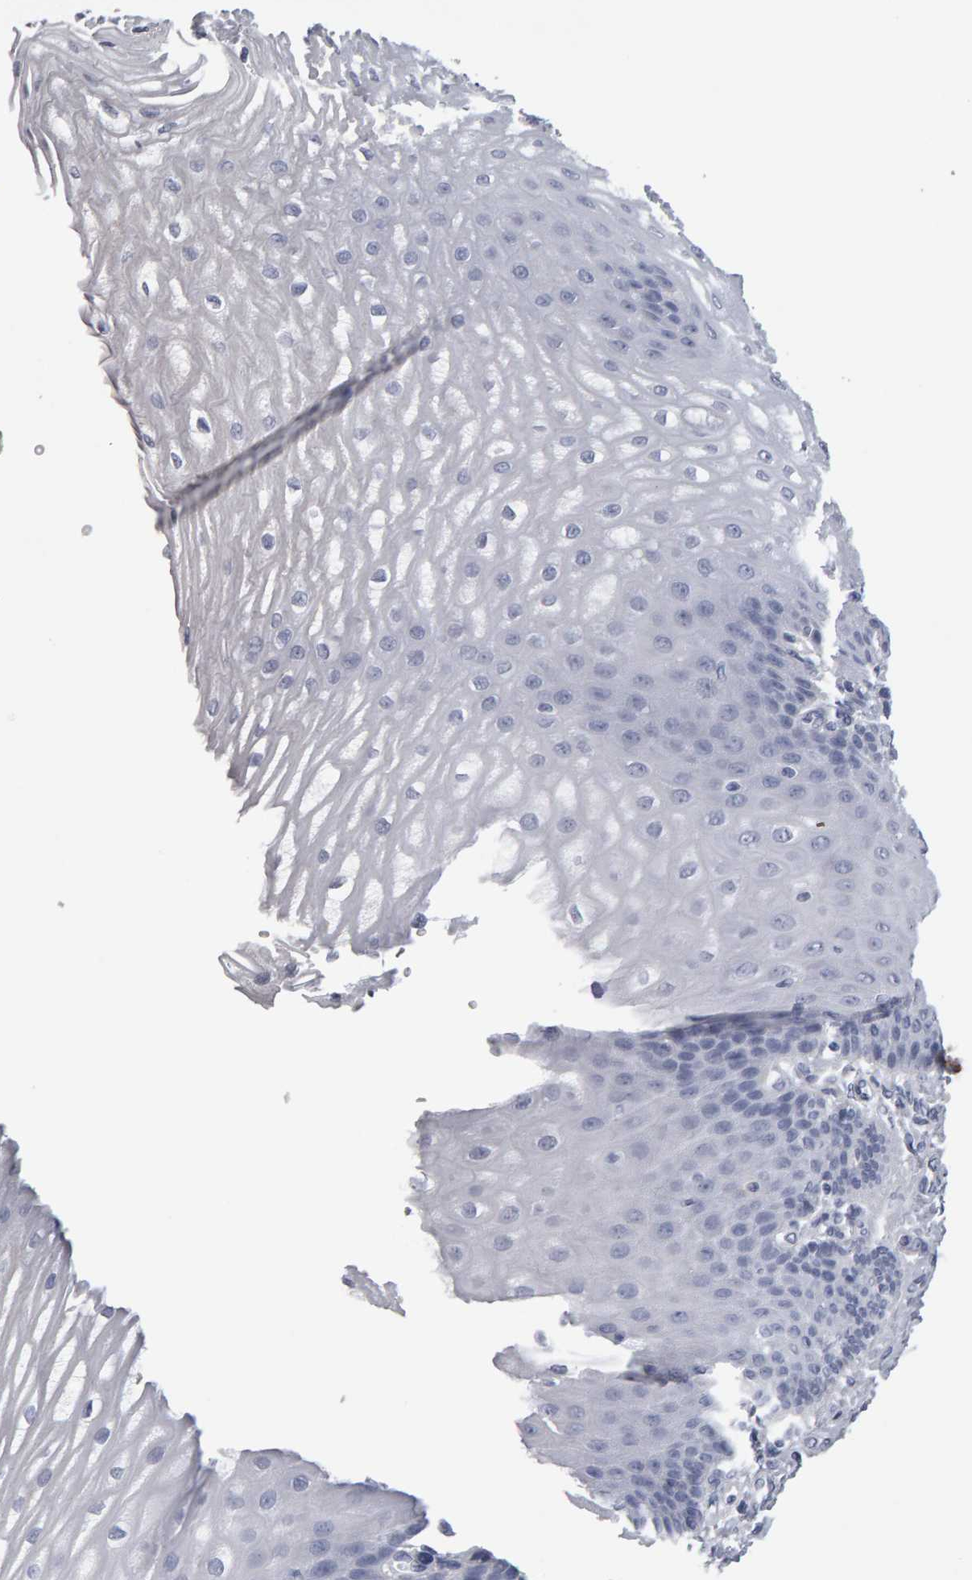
{"staining": {"intensity": "negative", "quantity": "none", "location": "none"}, "tissue": "esophagus", "cell_type": "Squamous epithelial cells", "image_type": "normal", "snomed": [{"axis": "morphology", "description": "Normal tissue, NOS"}, {"axis": "topography", "description": "Esophagus"}], "caption": "IHC of normal esophagus shows no positivity in squamous epithelial cells.", "gene": "CD38", "patient": {"sex": "male", "age": 54}}